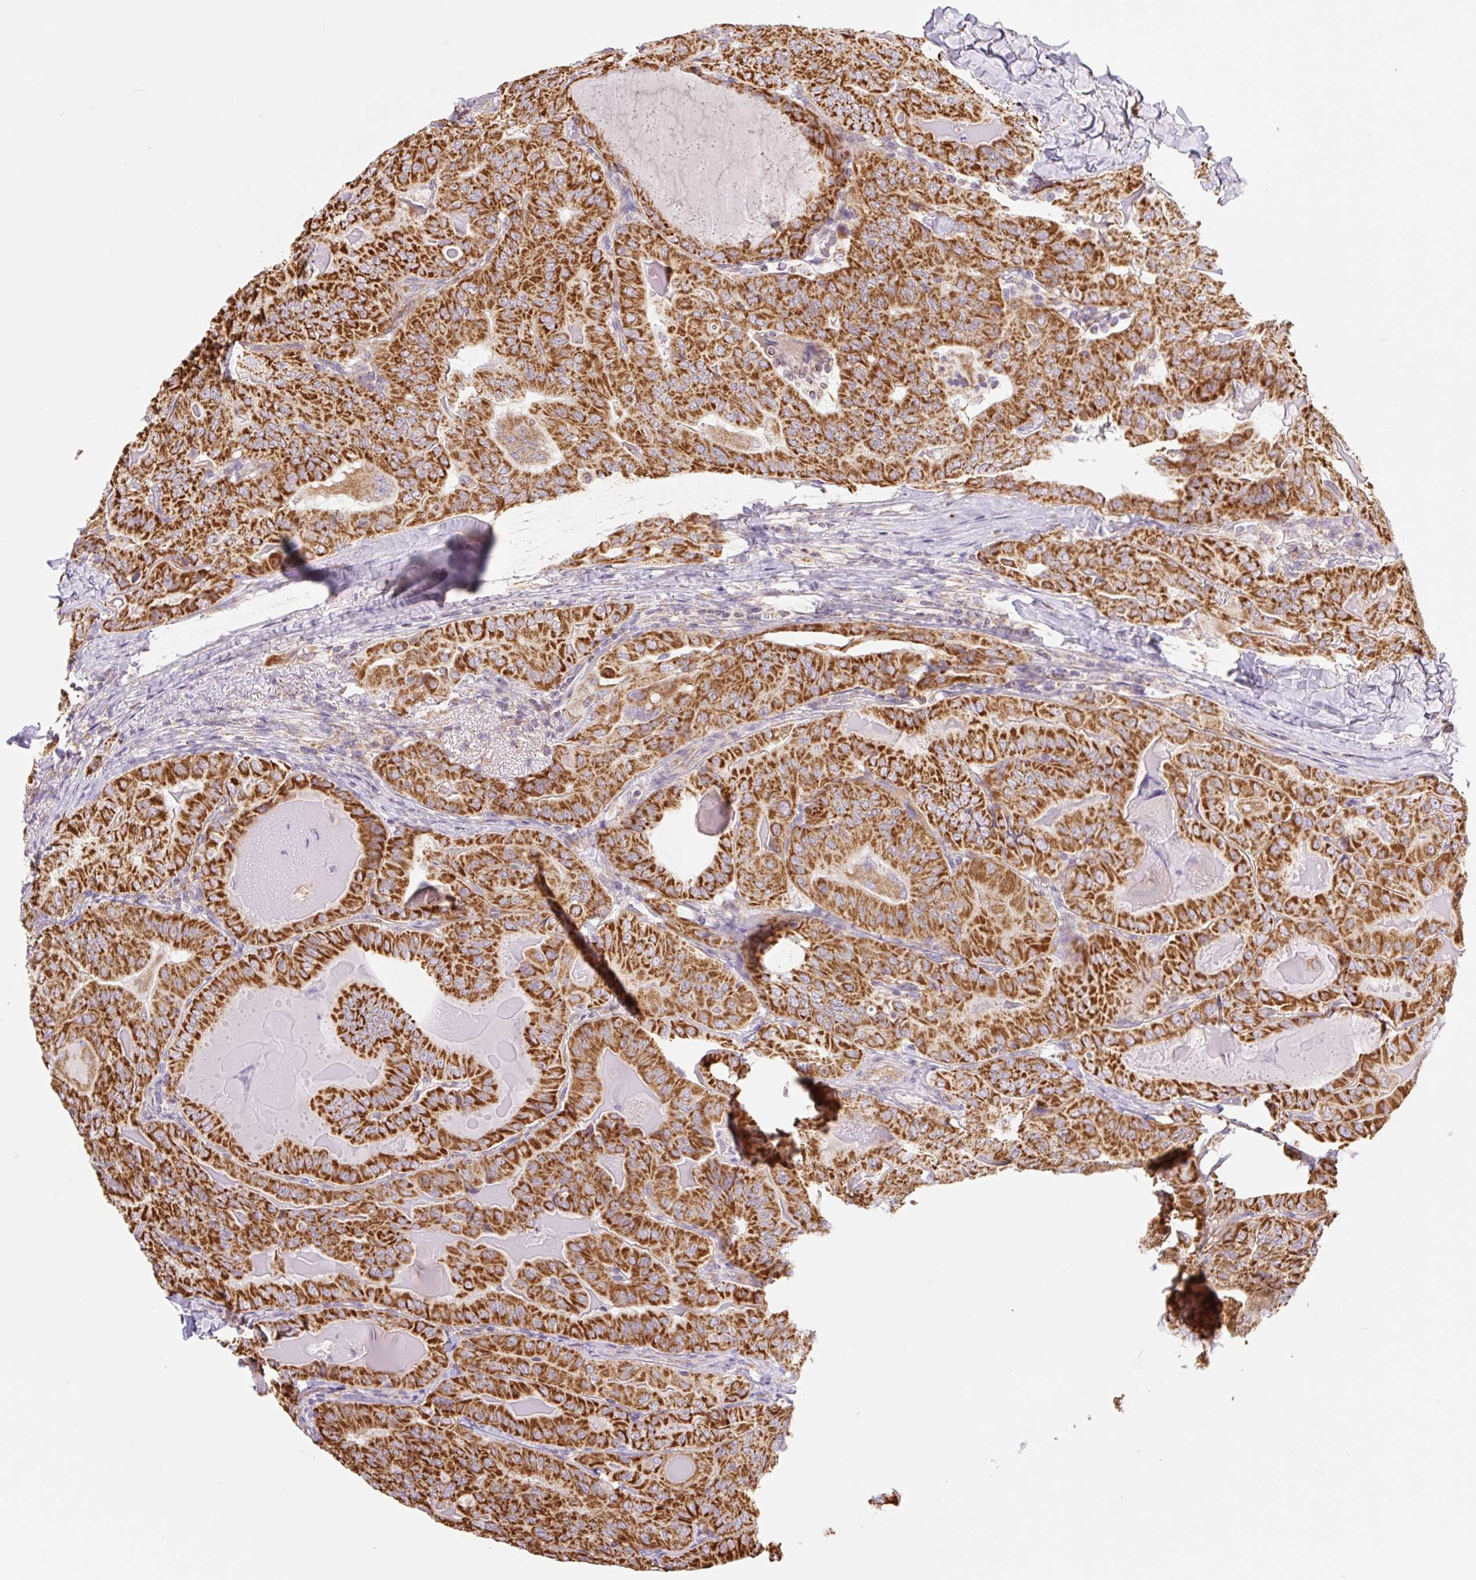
{"staining": {"intensity": "strong", "quantity": ">75%", "location": "cytoplasmic/membranous"}, "tissue": "thyroid cancer", "cell_type": "Tumor cells", "image_type": "cancer", "snomed": [{"axis": "morphology", "description": "Papillary adenocarcinoma, NOS"}, {"axis": "topography", "description": "Thyroid gland"}], "caption": "Immunohistochemical staining of human thyroid cancer exhibits high levels of strong cytoplasmic/membranous protein expression in approximately >75% of tumor cells.", "gene": "GOSR2", "patient": {"sex": "female", "age": 68}}